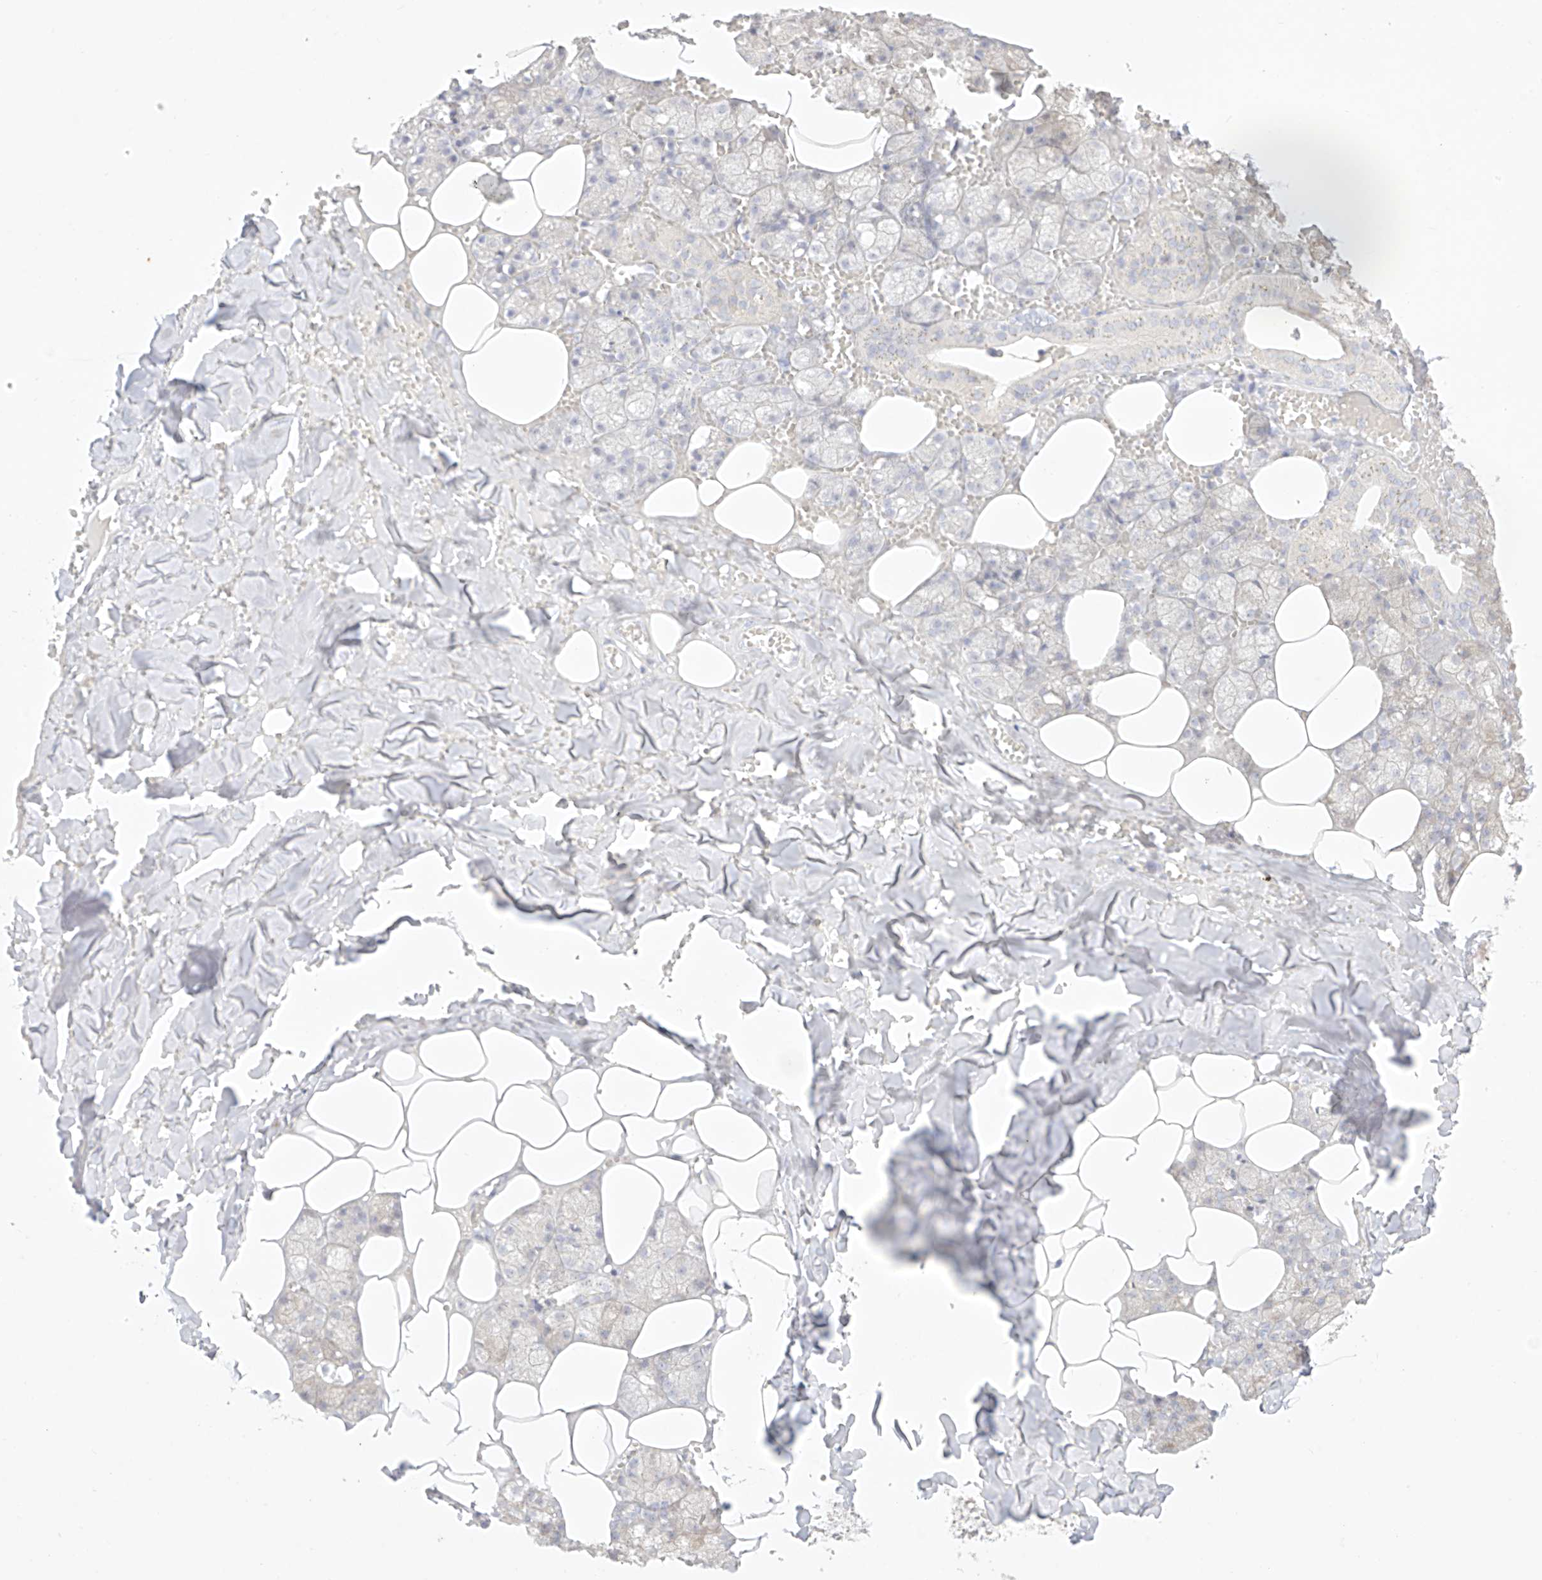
{"staining": {"intensity": "negative", "quantity": "none", "location": "none"}, "tissue": "salivary gland", "cell_type": "Glandular cells", "image_type": "normal", "snomed": [{"axis": "morphology", "description": "Normal tissue, NOS"}, {"axis": "topography", "description": "Salivary gland"}], "caption": "Immunohistochemistry micrograph of unremarkable salivary gland: human salivary gland stained with DAB (3,3'-diaminobenzidine) shows no significant protein positivity in glandular cells.", "gene": "TGM4", "patient": {"sex": "male", "age": 62}}